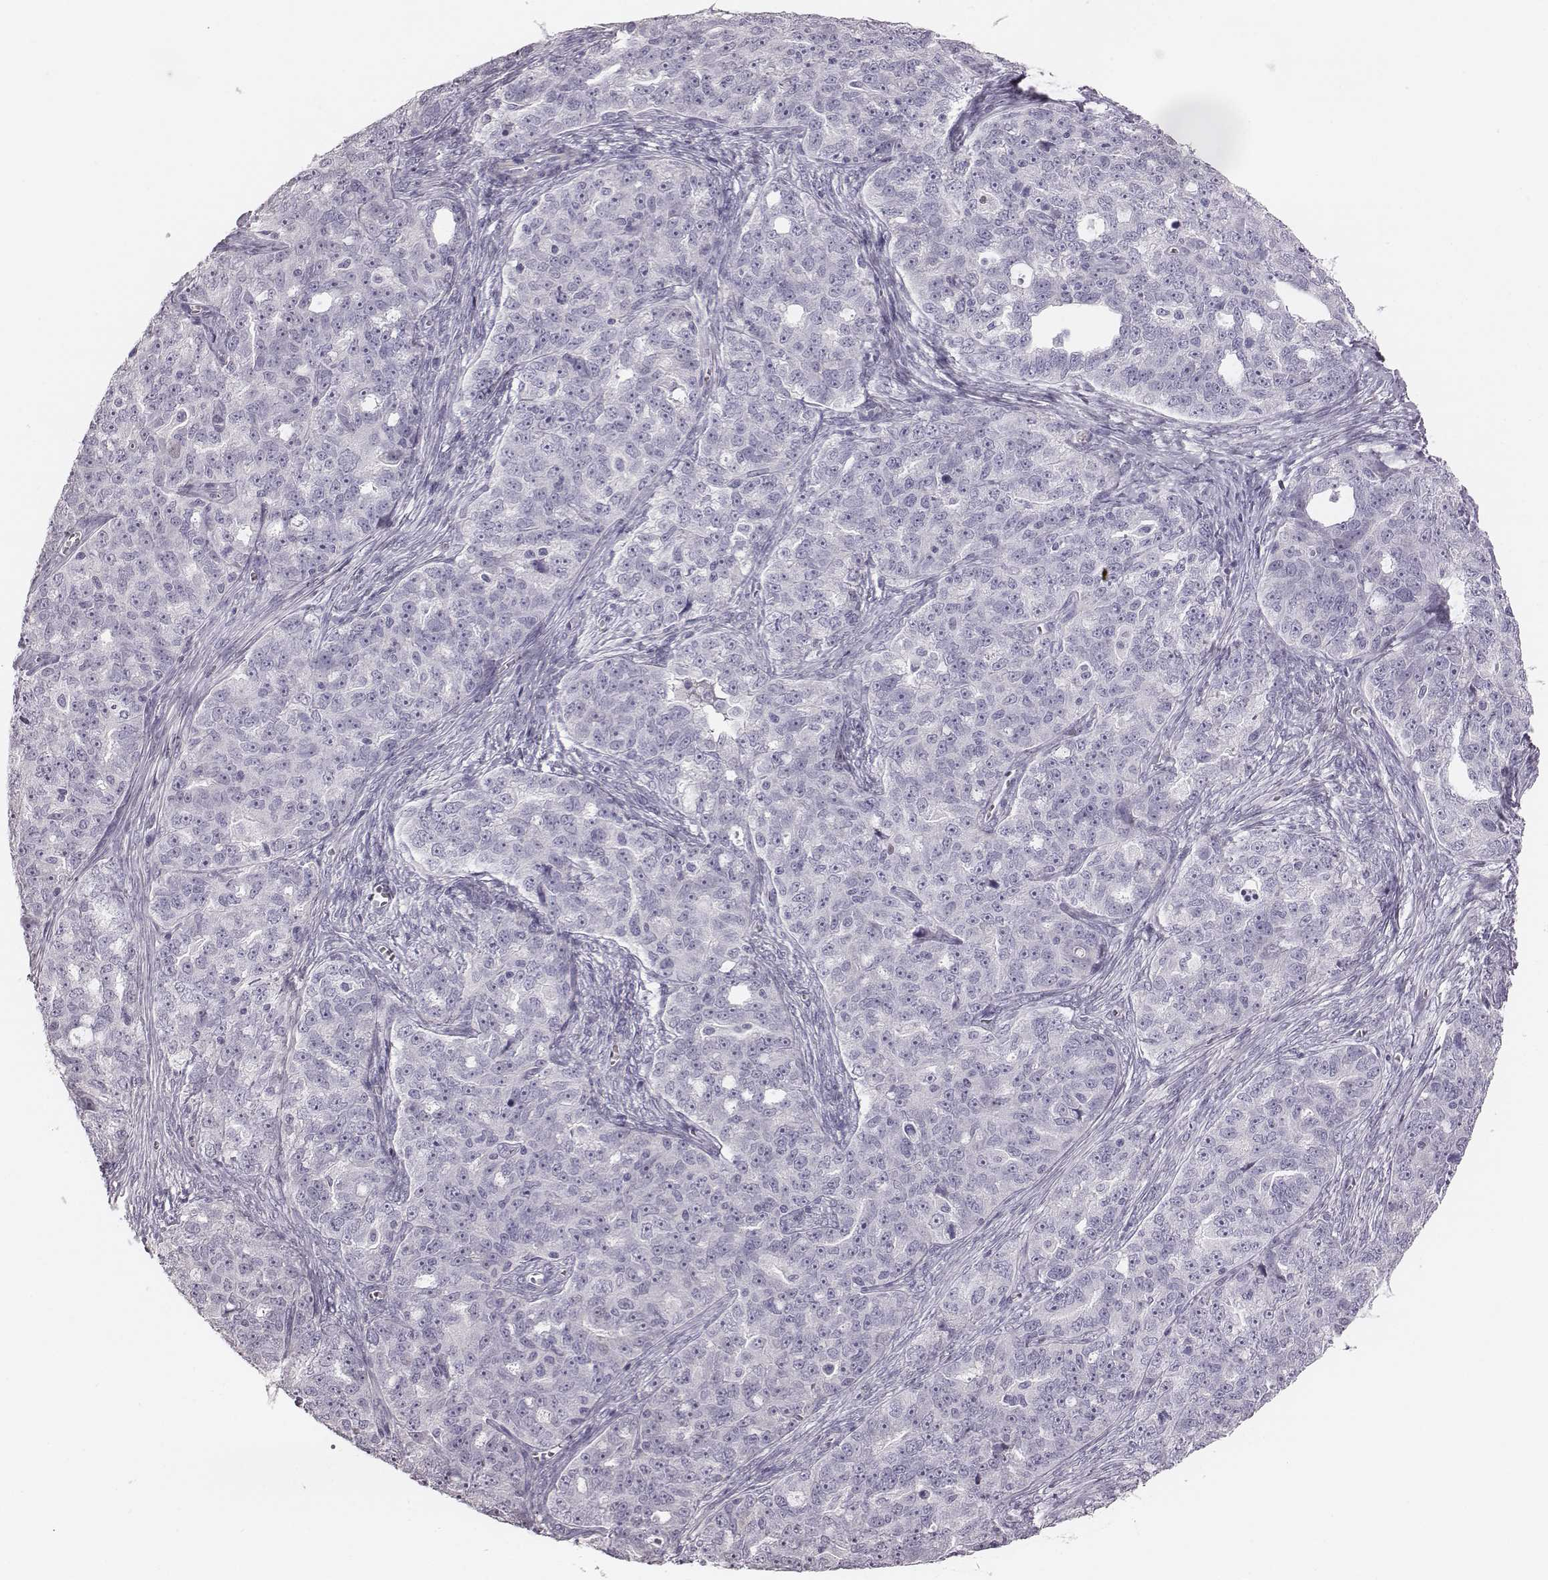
{"staining": {"intensity": "negative", "quantity": "none", "location": "none"}, "tissue": "ovarian cancer", "cell_type": "Tumor cells", "image_type": "cancer", "snomed": [{"axis": "morphology", "description": "Cystadenocarcinoma, serous, NOS"}, {"axis": "topography", "description": "Ovary"}], "caption": "This is a photomicrograph of immunohistochemistry (IHC) staining of ovarian cancer, which shows no expression in tumor cells. (IHC, brightfield microscopy, high magnification).", "gene": "CRISP1", "patient": {"sex": "female", "age": 51}}